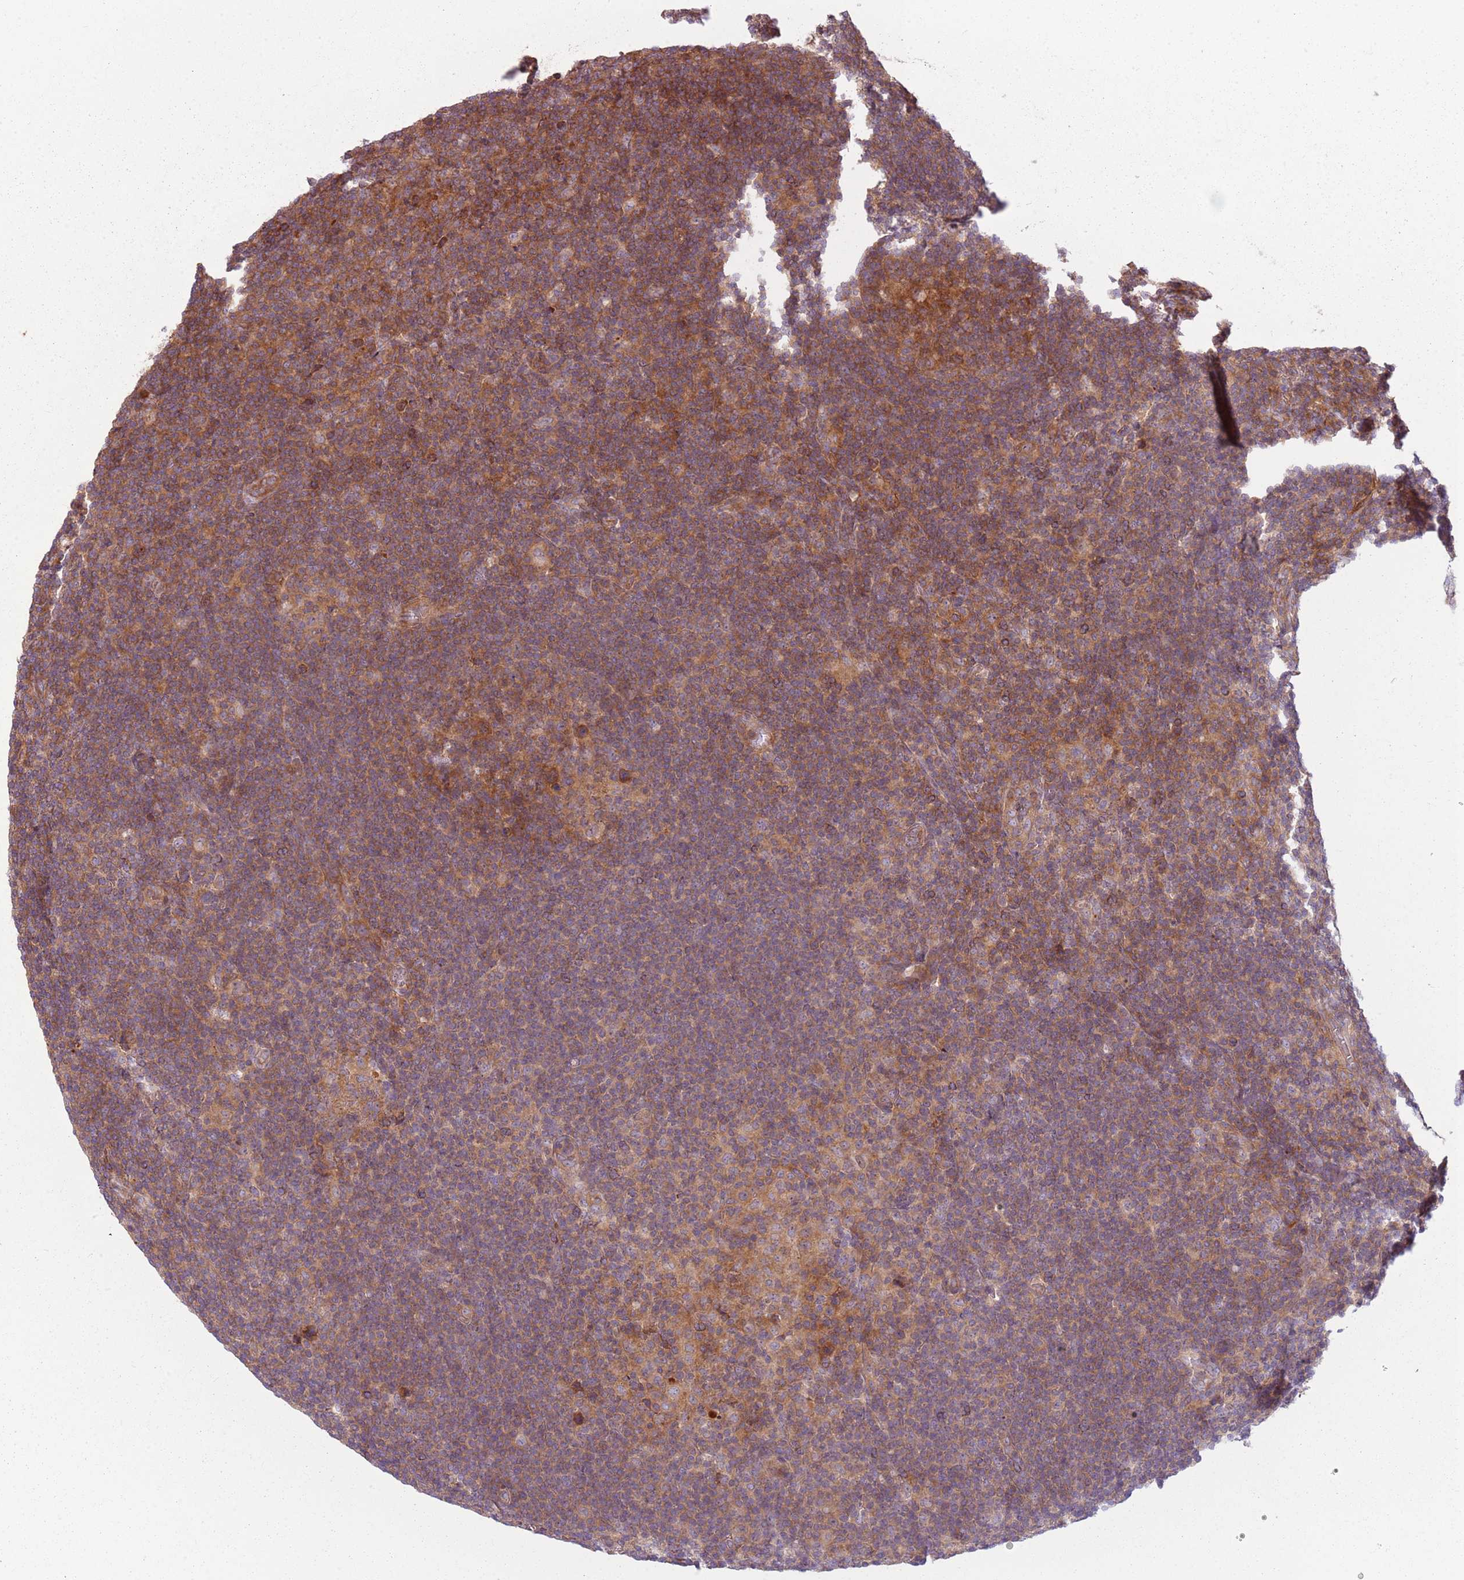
{"staining": {"intensity": "weak", "quantity": "25%-75%", "location": "cytoplasmic/membranous"}, "tissue": "lymphoma", "cell_type": "Tumor cells", "image_type": "cancer", "snomed": [{"axis": "morphology", "description": "Hodgkin's disease, NOS"}, {"axis": "topography", "description": "Lymph node"}], "caption": "There is low levels of weak cytoplasmic/membranous positivity in tumor cells of Hodgkin's disease, as demonstrated by immunohistochemical staining (brown color).", "gene": "RPL21", "patient": {"sex": "female", "age": 57}}